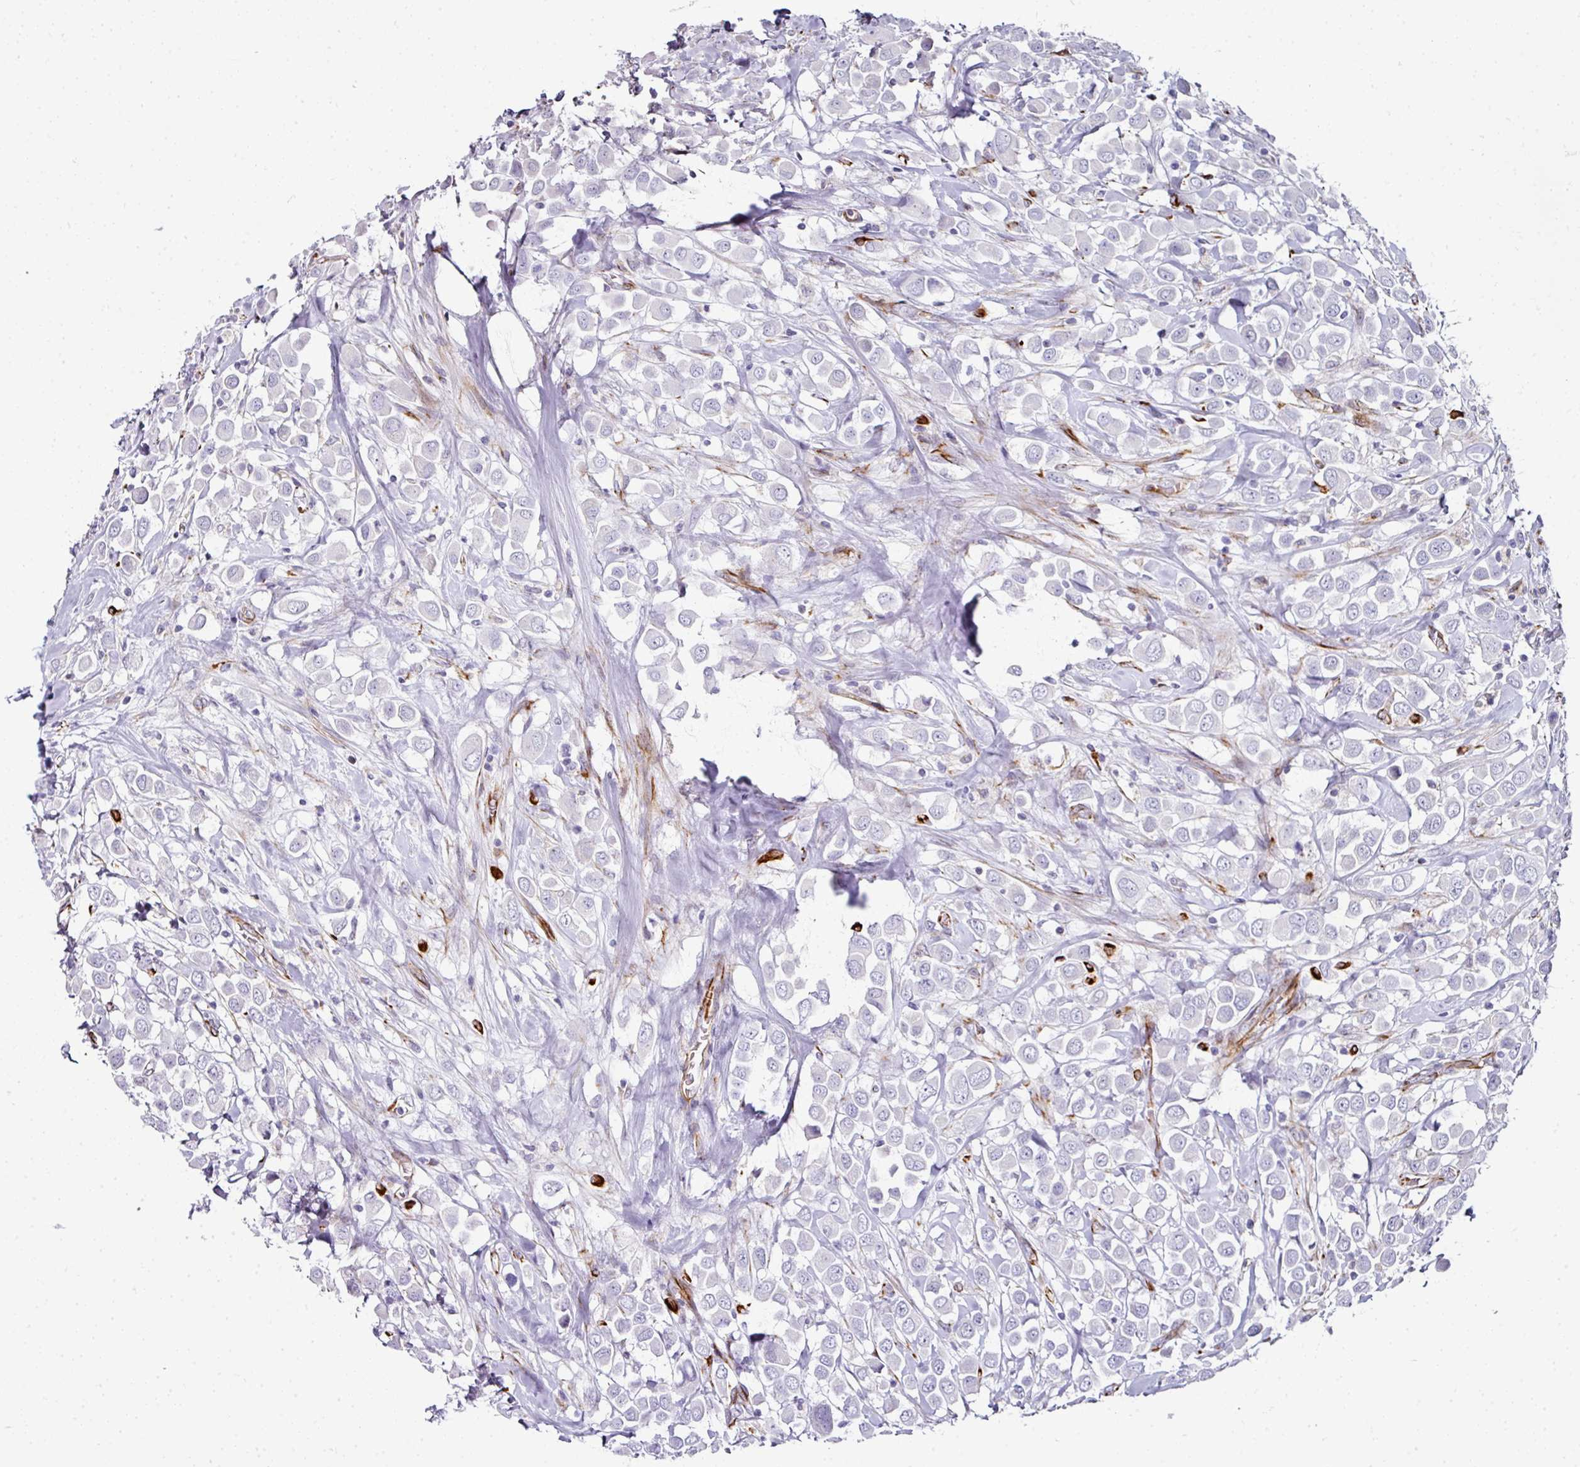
{"staining": {"intensity": "negative", "quantity": "none", "location": "none"}, "tissue": "breast cancer", "cell_type": "Tumor cells", "image_type": "cancer", "snomed": [{"axis": "morphology", "description": "Duct carcinoma"}, {"axis": "topography", "description": "Breast"}], "caption": "The immunohistochemistry histopathology image has no significant staining in tumor cells of intraductal carcinoma (breast) tissue. (Immunohistochemistry (ihc), brightfield microscopy, high magnification).", "gene": "TMPRSS9", "patient": {"sex": "female", "age": 61}}